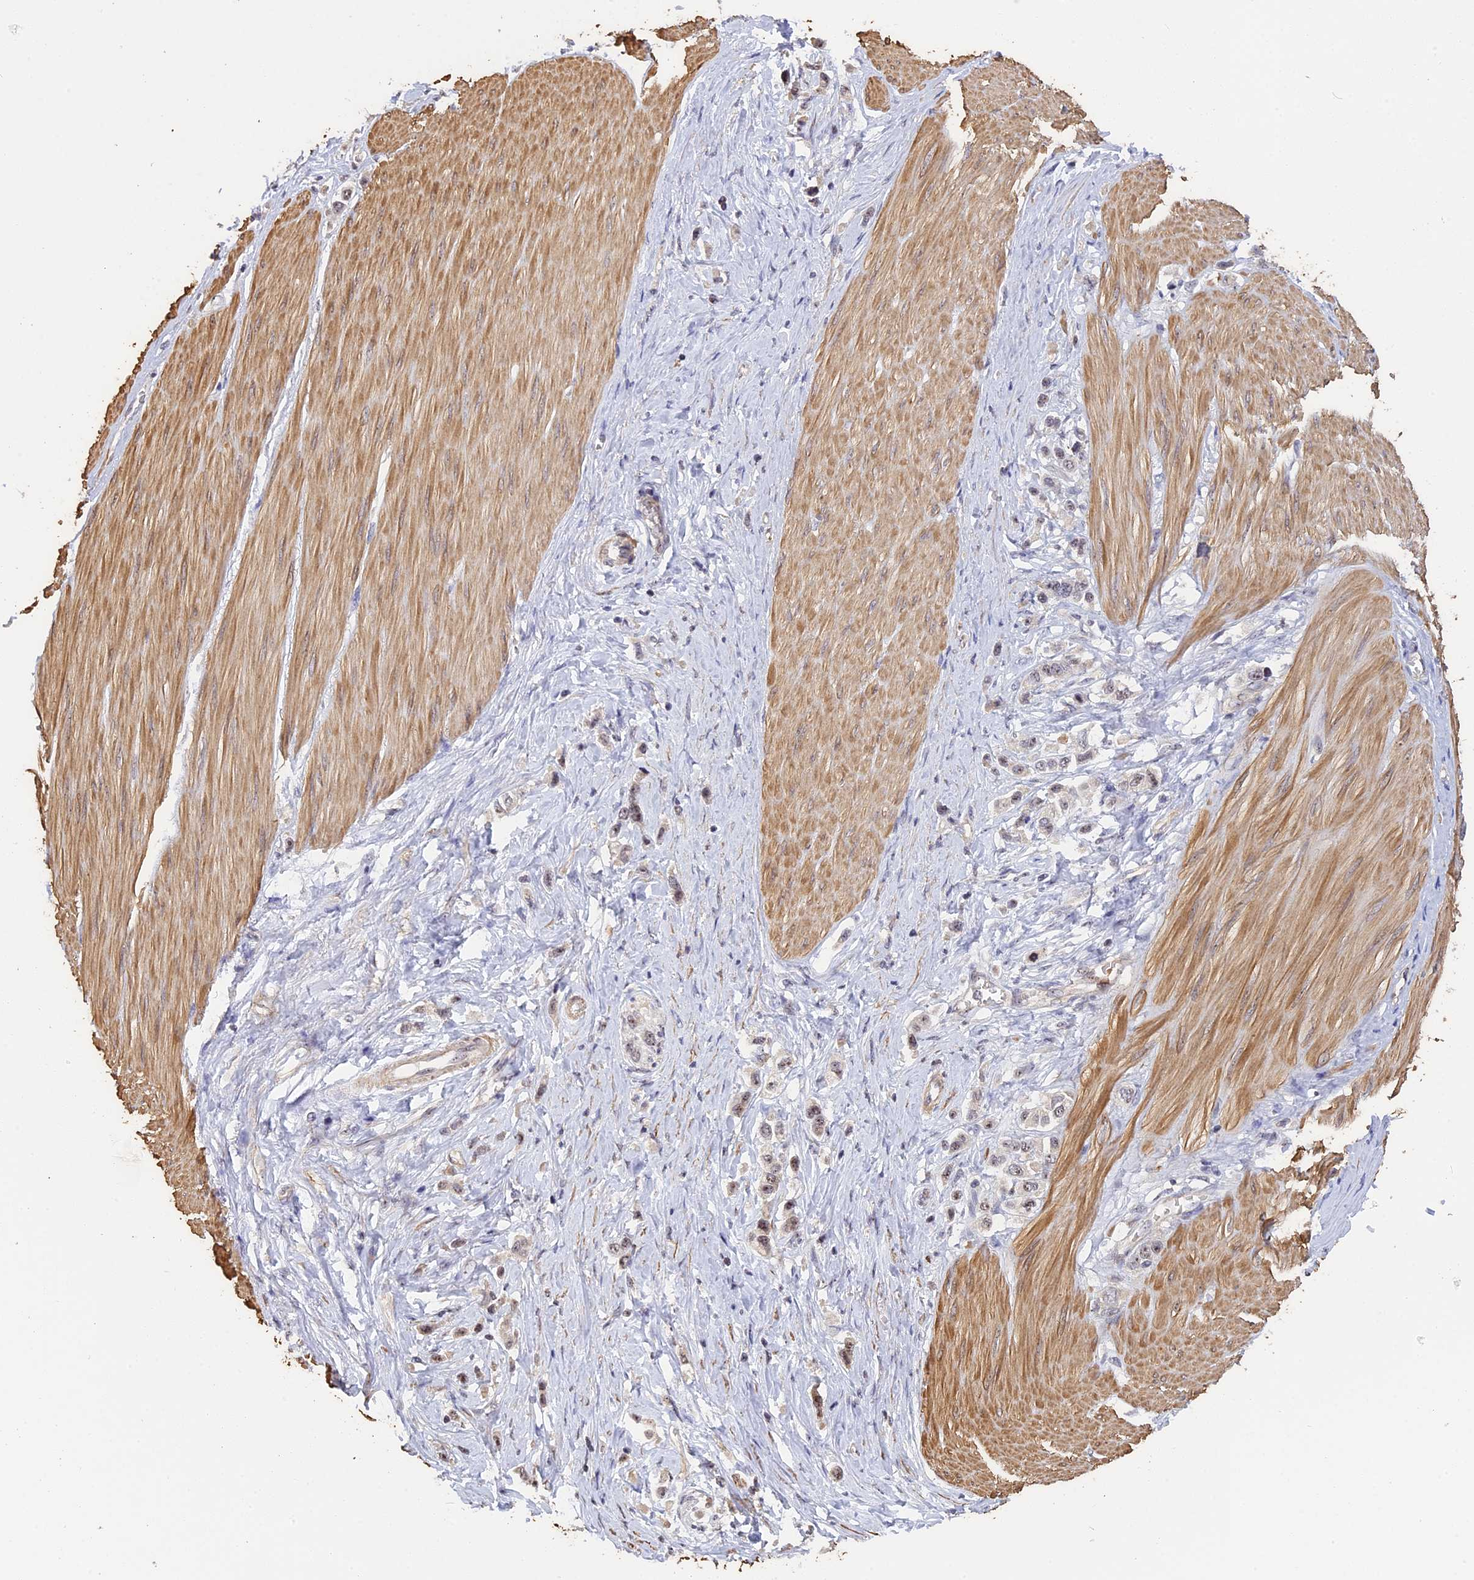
{"staining": {"intensity": "weak", "quantity": ">75%", "location": "nuclear"}, "tissue": "stomach cancer", "cell_type": "Tumor cells", "image_type": "cancer", "snomed": [{"axis": "morphology", "description": "Adenocarcinoma, NOS"}, {"axis": "topography", "description": "Stomach"}], "caption": "High-power microscopy captured an IHC micrograph of adenocarcinoma (stomach), revealing weak nuclear positivity in about >75% of tumor cells.", "gene": "MGA", "patient": {"sex": "female", "age": 65}}